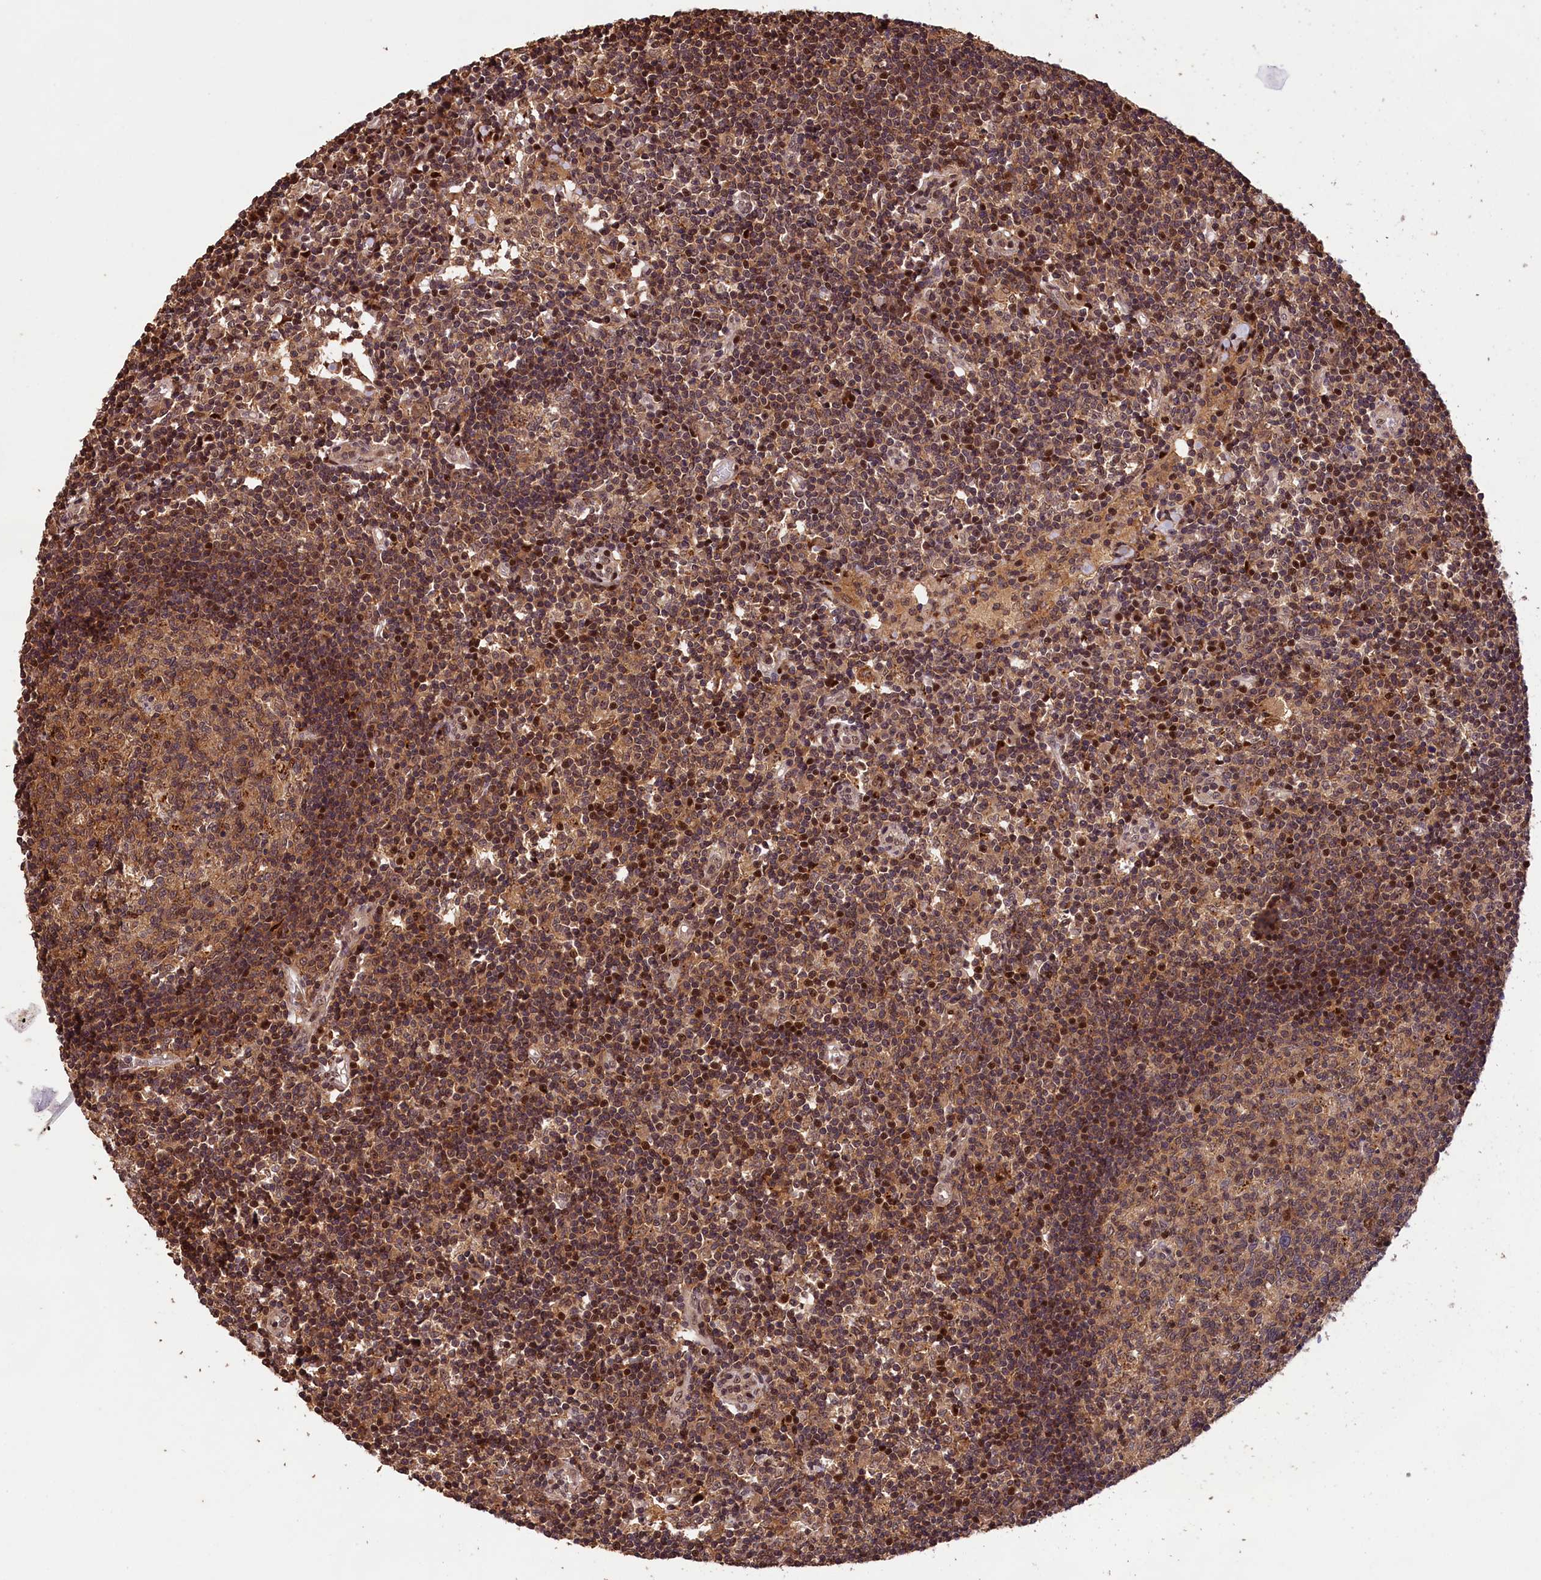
{"staining": {"intensity": "weak", "quantity": ">75%", "location": "cytoplasmic/membranous"}, "tissue": "lymph node", "cell_type": "Germinal center cells", "image_type": "normal", "snomed": [{"axis": "morphology", "description": "Normal tissue, NOS"}, {"axis": "topography", "description": "Lymph node"}], "caption": "Benign lymph node was stained to show a protein in brown. There is low levels of weak cytoplasmic/membranous staining in approximately >75% of germinal center cells. The protein is stained brown, and the nuclei are stained in blue (DAB (3,3'-diaminobenzidine) IHC with brightfield microscopy, high magnification).", "gene": "PHAF1", "patient": {"sex": "female", "age": 55}}